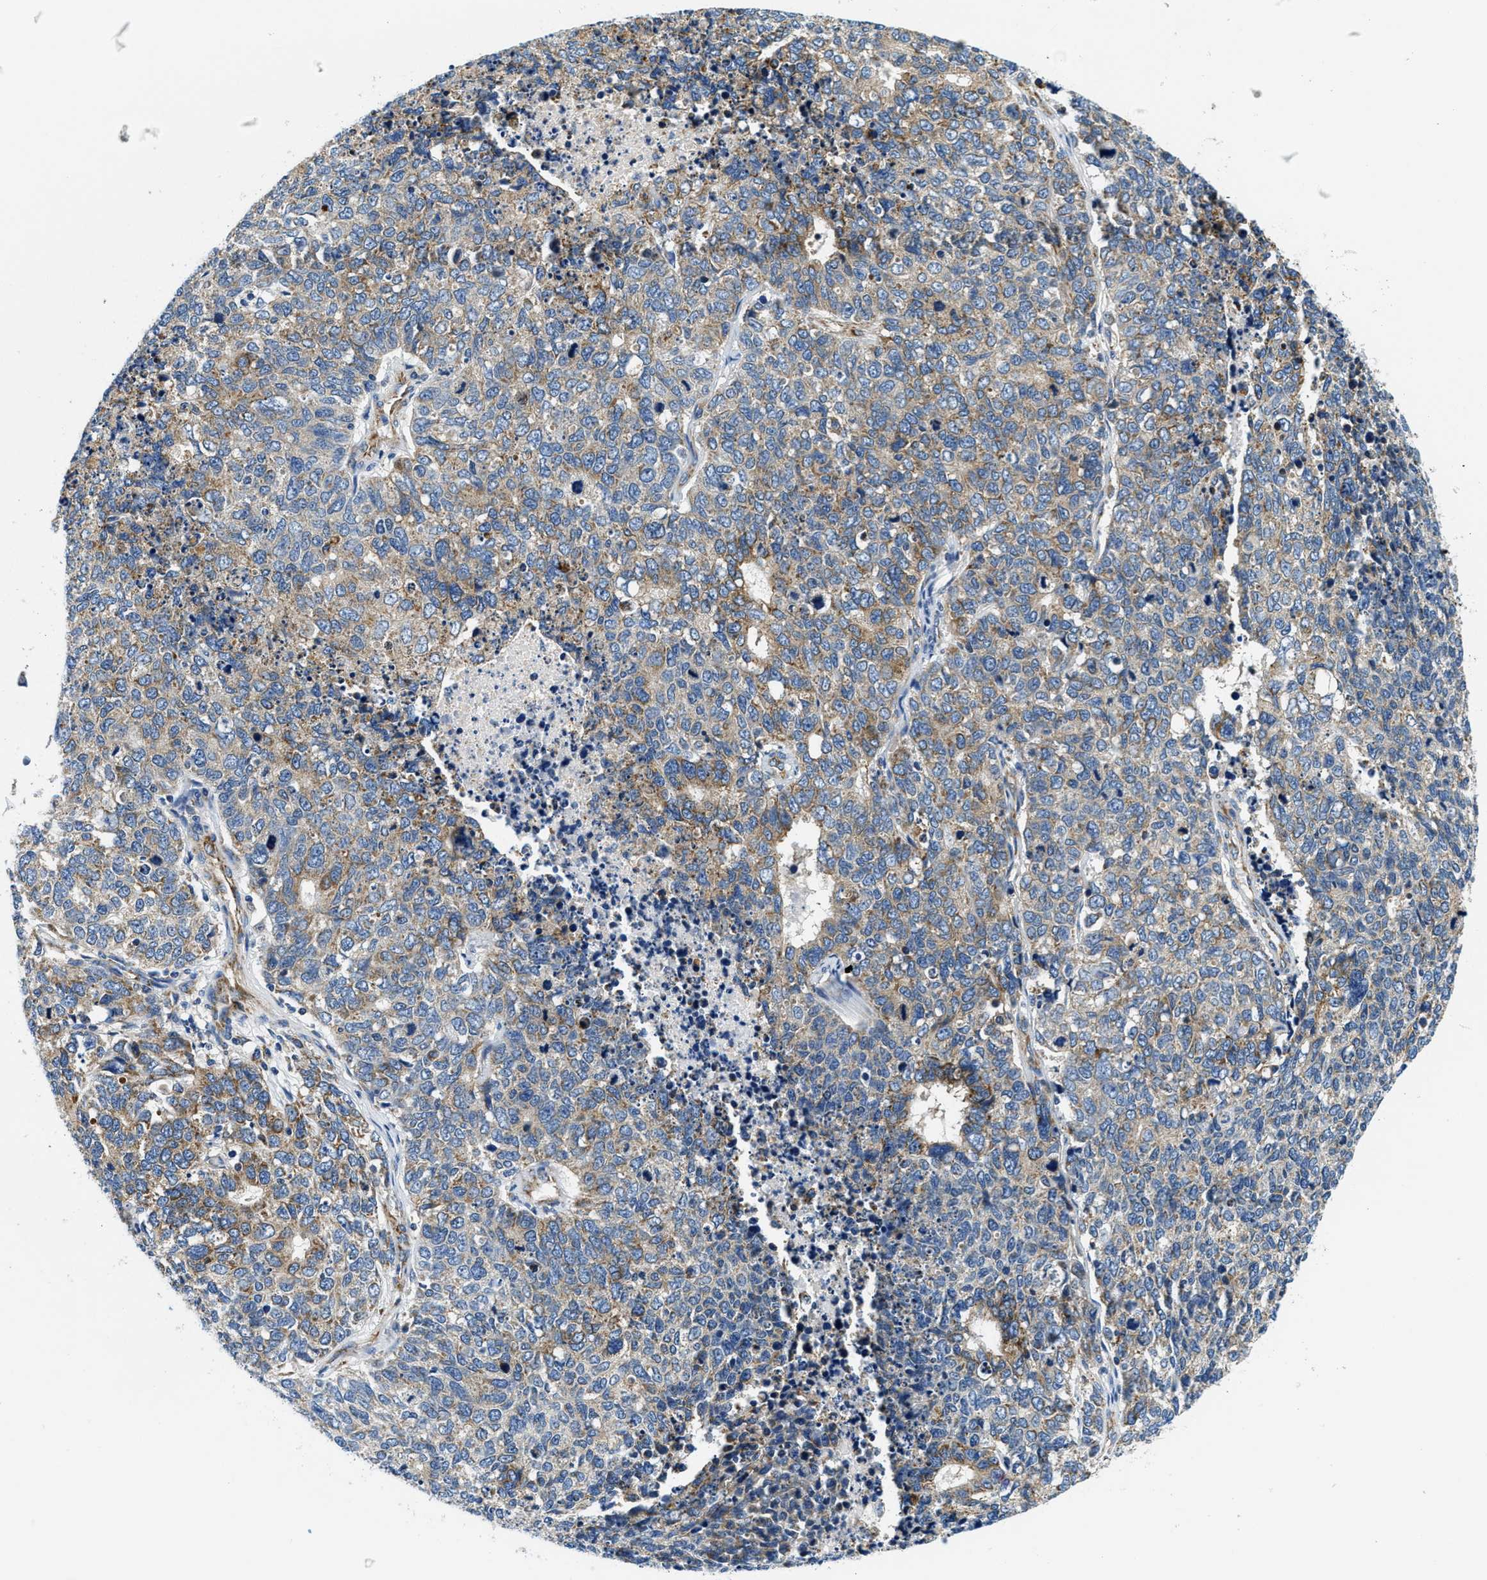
{"staining": {"intensity": "moderate", "quantity": "<25%", "location": "cytoplasmic/membranous"}, "tissue": "cervical cancer", "cell_type": "Tumor cells", "image_type": "cancer", "snomed": [{"axis": "morphology", "description": "Squamous cell carcinoma, NOS"}, {"axis": "topography", "description": "Cervix"}], "caption": "Immunohistochemistry (IHC) staining of cervical squamous cell carcinoma, which exhibits low levels of moderate cytoplasmic/membranous expression in approximately <25% of tumor cells indicating moderate cytoplasmic/membranous protein positivity. The staining was performed using DAB (brown) for protein detection and nuclei were counterstained in hematoxylin (blue).", "gene": "SAMD4B", "patient": {"sex": "female", "age": 63}}